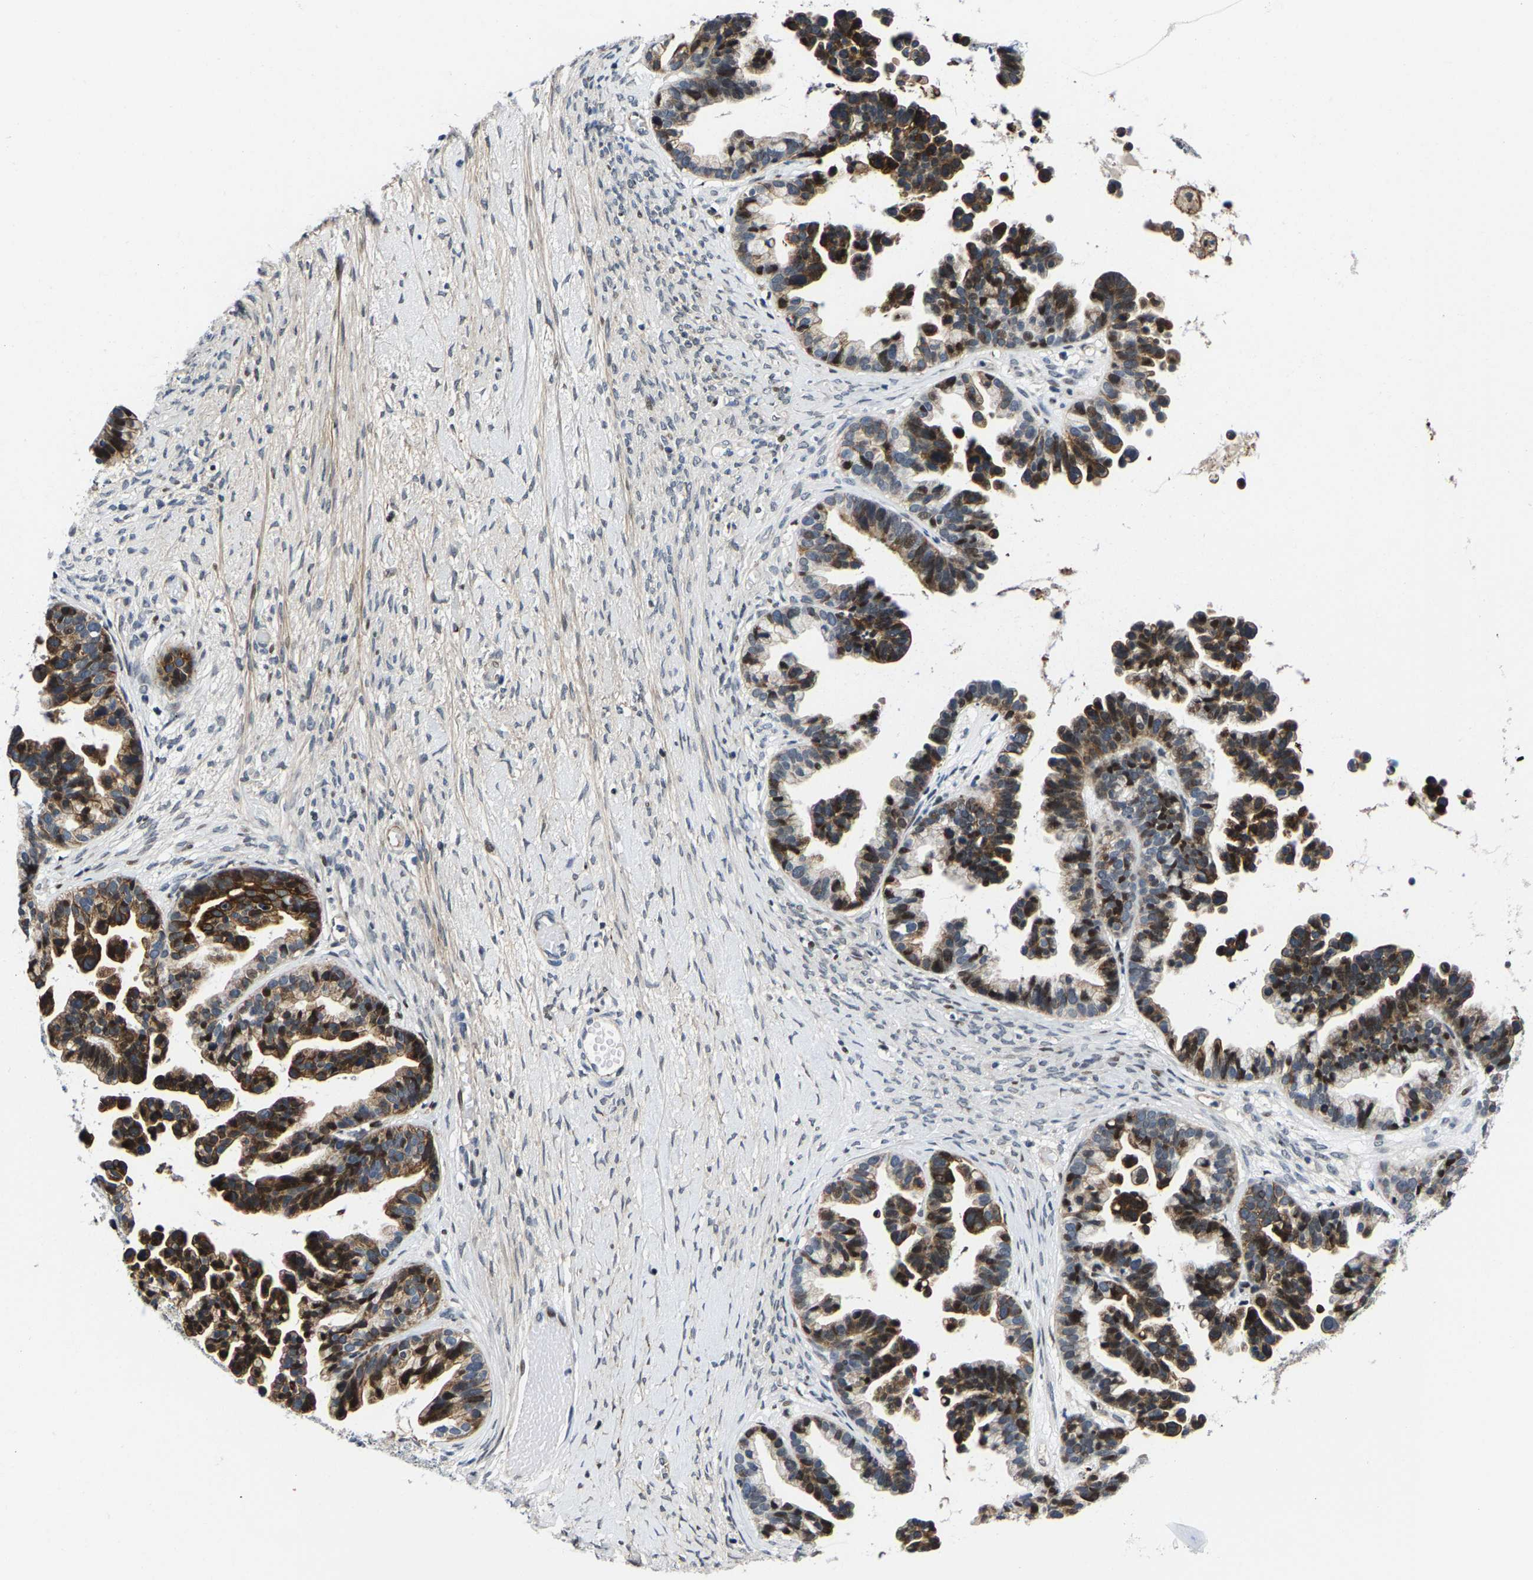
{"staining": {"intensity": "strong", "quantity": ">75%", "location": "cytoplasmic/membranous,nuclear"}, "tissue": "ovarian cancer", "cell_type": "Tumor cells", "image_type": "cancer", "snomed": [{"axis": "morphology", "description": "Cystadenocarcinoma, serous, NOS"}, {"axis": "topography", "description": "Ovary"}], "caption": "Human ovarian cancer (serous cystadenocarcinoma) stained for a protein (brown) reveals strong cytoplasmic/membranous and nuclear positive expression in approximately >75% of tumor cells.", "gene": "GTPBP10", "patient": {"sex": "female", "age": 56}}